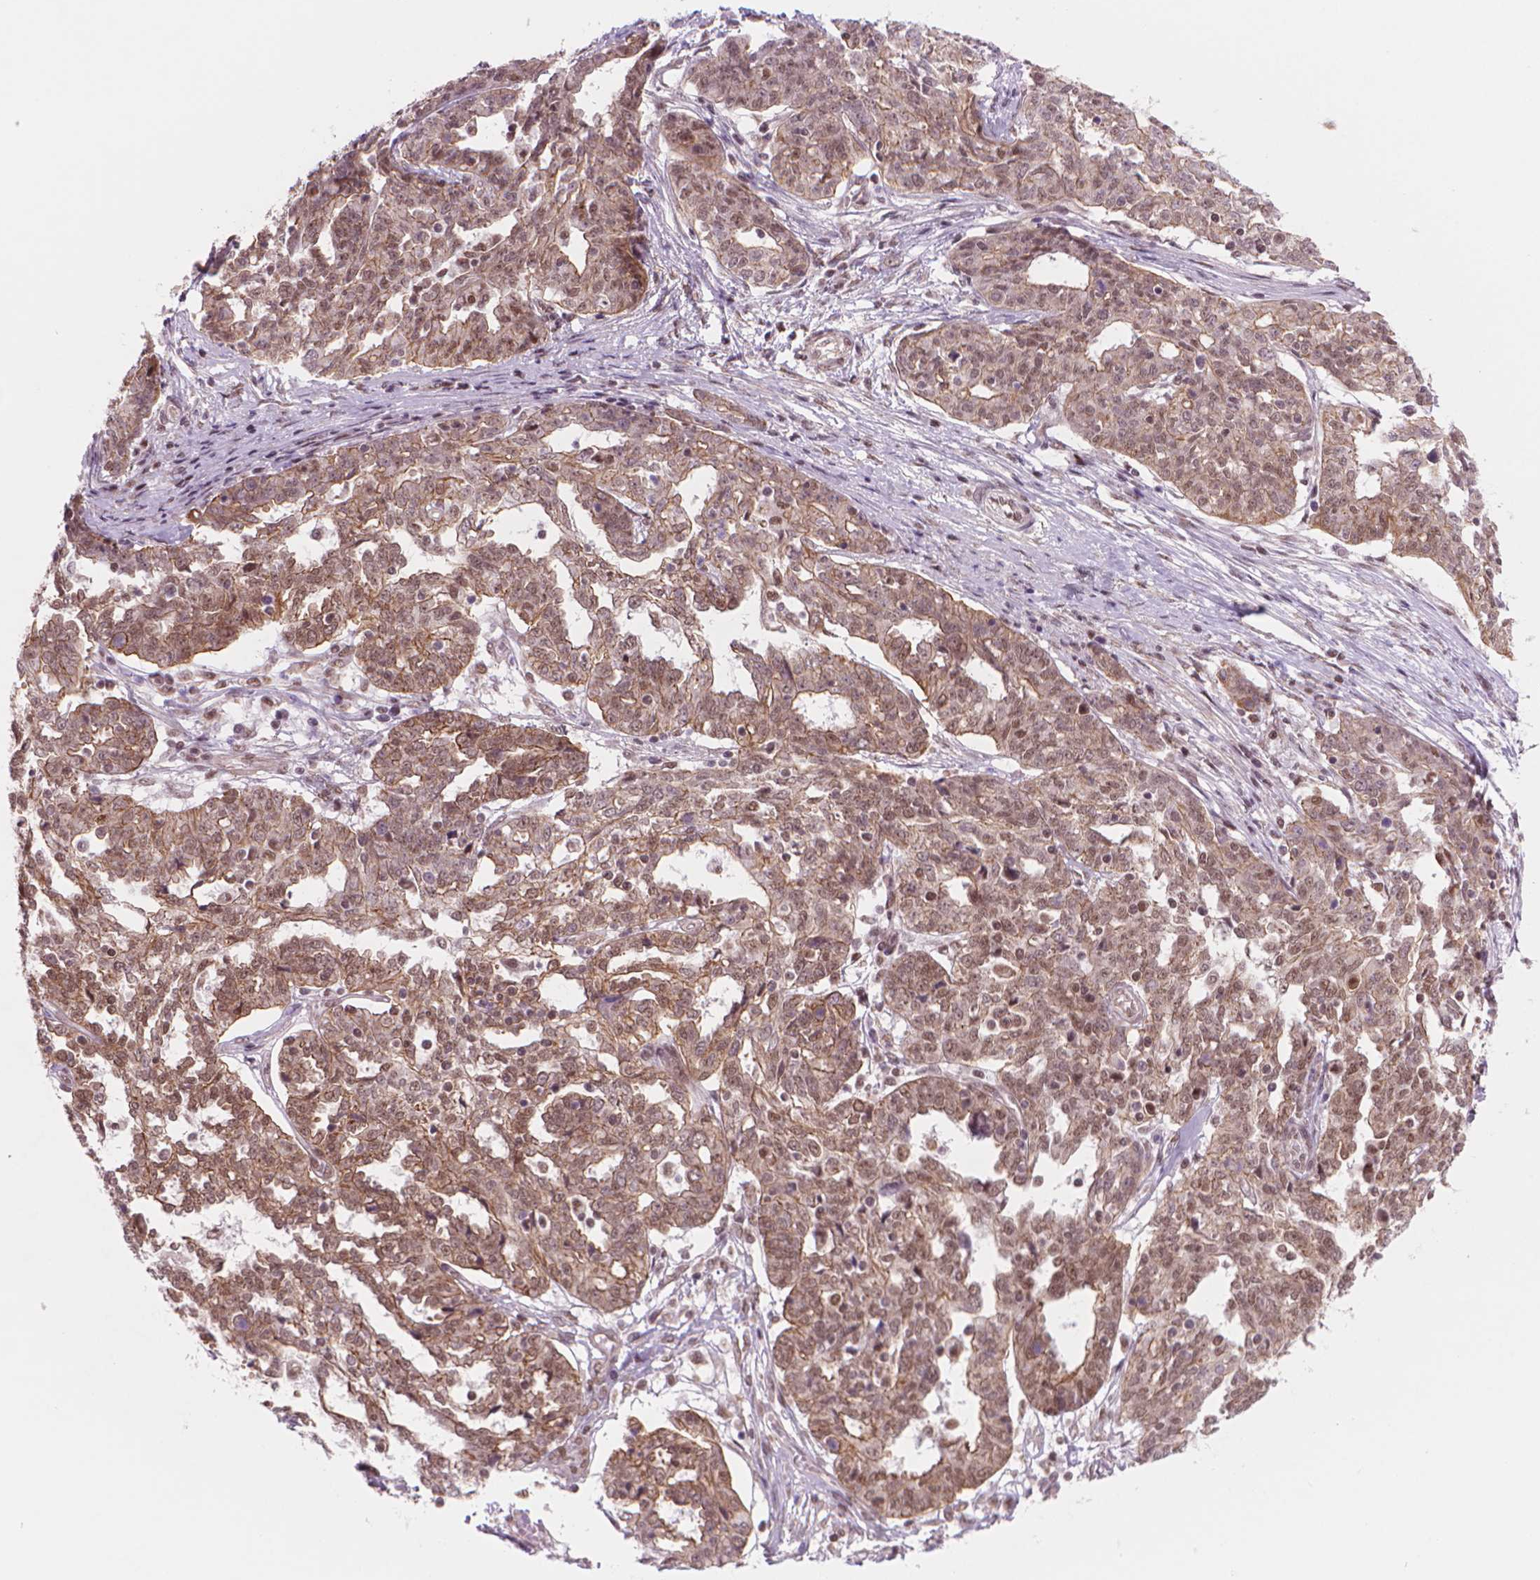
{"staining": {"intensity": "moderate", "quantity": ">75%", "location": "cytoplasmic/membranous,nuclear"}, "tissue": "ovarian cancer", "cell_type": "Tumor cells", "image_type": "cancer", "snomed": [{"axis": "morphology", "description": "Cystadenocarcinoma, serous, NOS"}, {"axis": "topography", "description": "Ovary"}], "caption": "Protein expression analysis of ovarian cancer shows moderate cytoplasmic/membranous and nuclear positivity in about >75% of tumor cells. (DAB (3,3'-diaminobenzidine) IHC, brown staining for protein, blue staining for nuclei).", "gene": "POLR3D", "patient": {"sex": "female", "age": 67}}